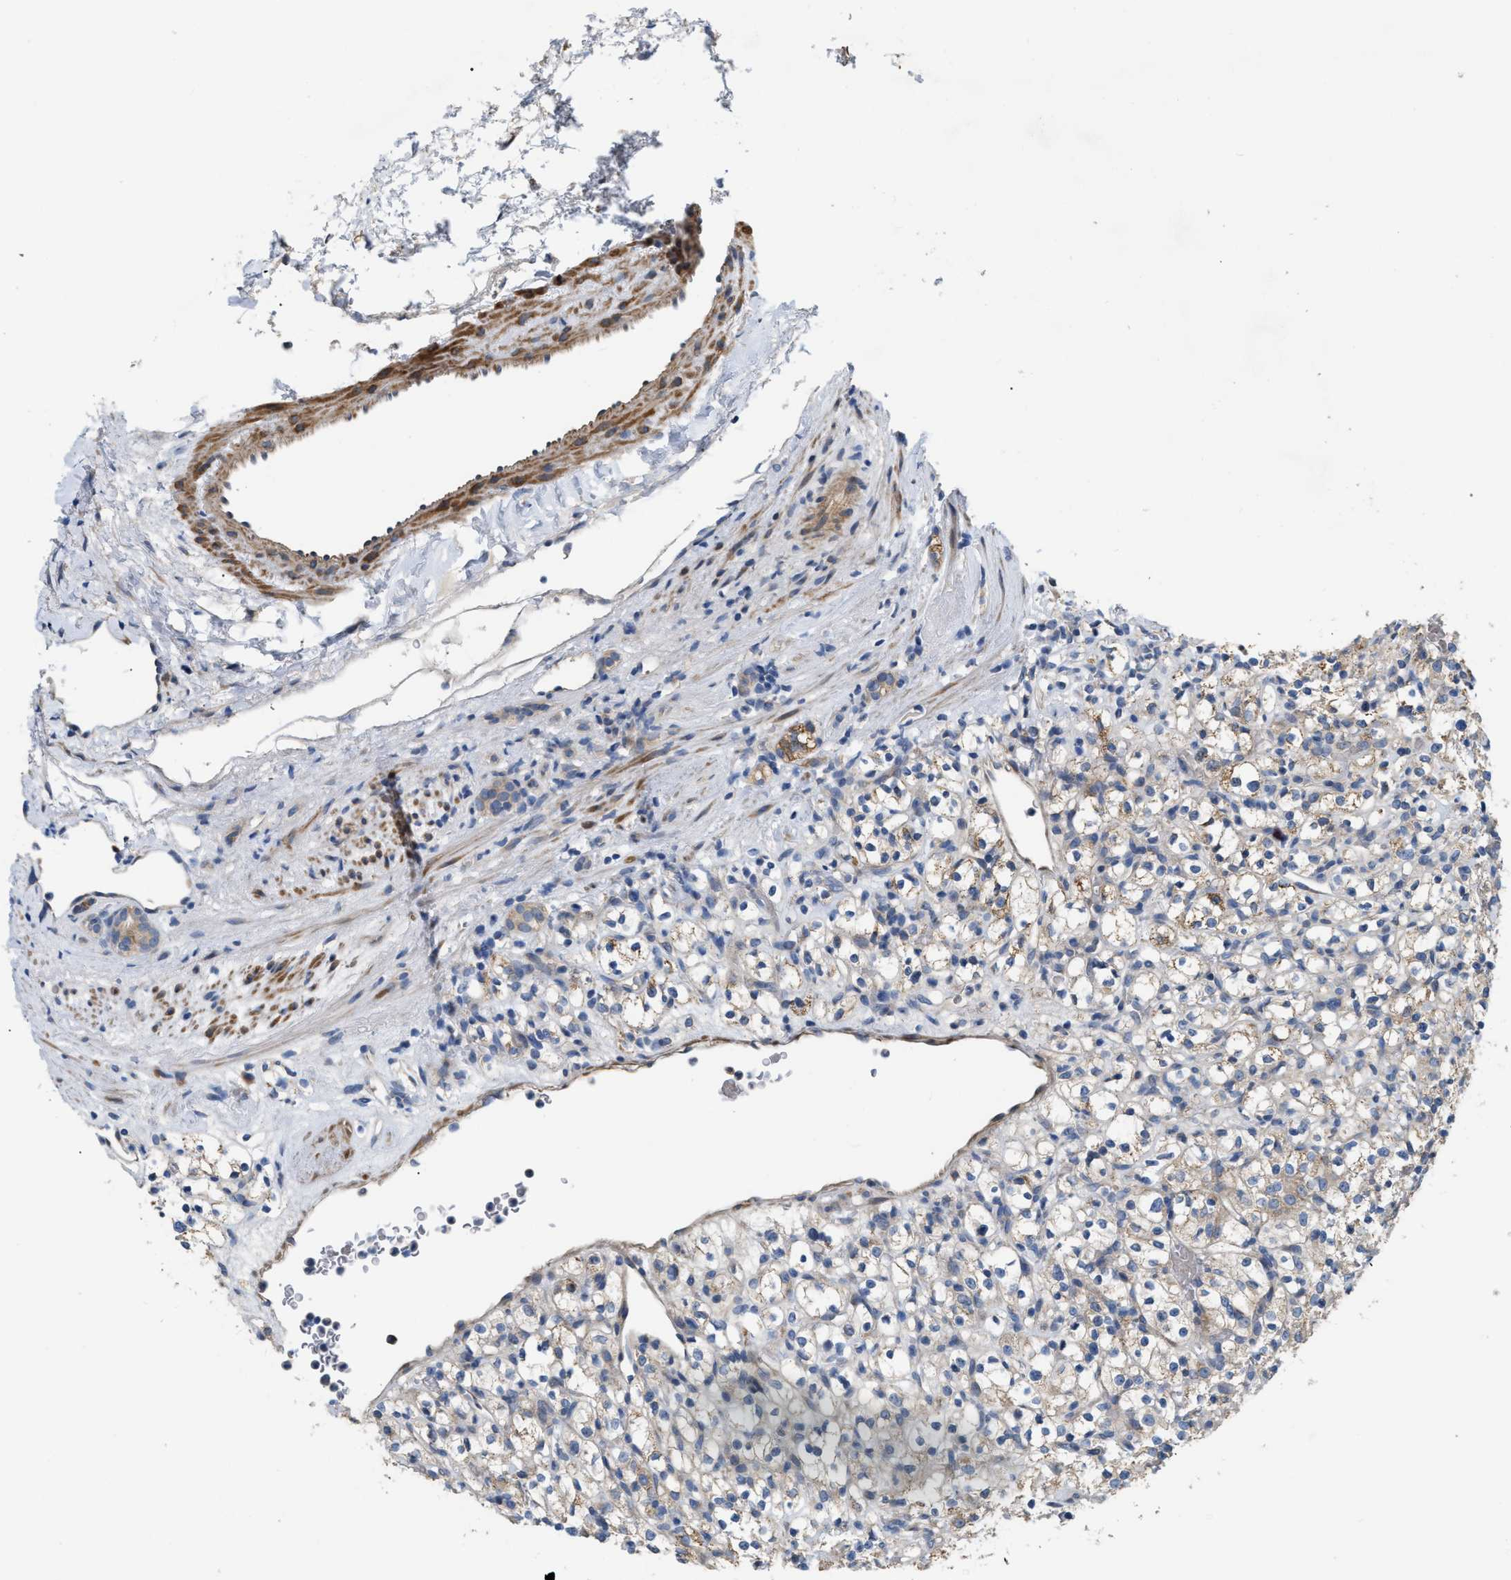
{"staining": {"intensity": "weak", "quantity": "<25%", "location": "cytoplasmic/membranous"}, "tissue": "renal cancer", "cell_type": "Tumor cells", "image_type": "cancer", "snomed": [{"axis": "morphology", "description": "Normal tissue, NOS"}, {"axis": "morphology", "description": "Adenocarcinoma, NOS"}, {"axis": "topography", "description": "Kidney"}], "caption": "An IHC micrograph of adenocarcinoma (renal) is shown. There is no staining in tumor cells of adenocarcinoma (renal).", "gene": "DHX58", "patient": {"sex": "female", "age": 72}}